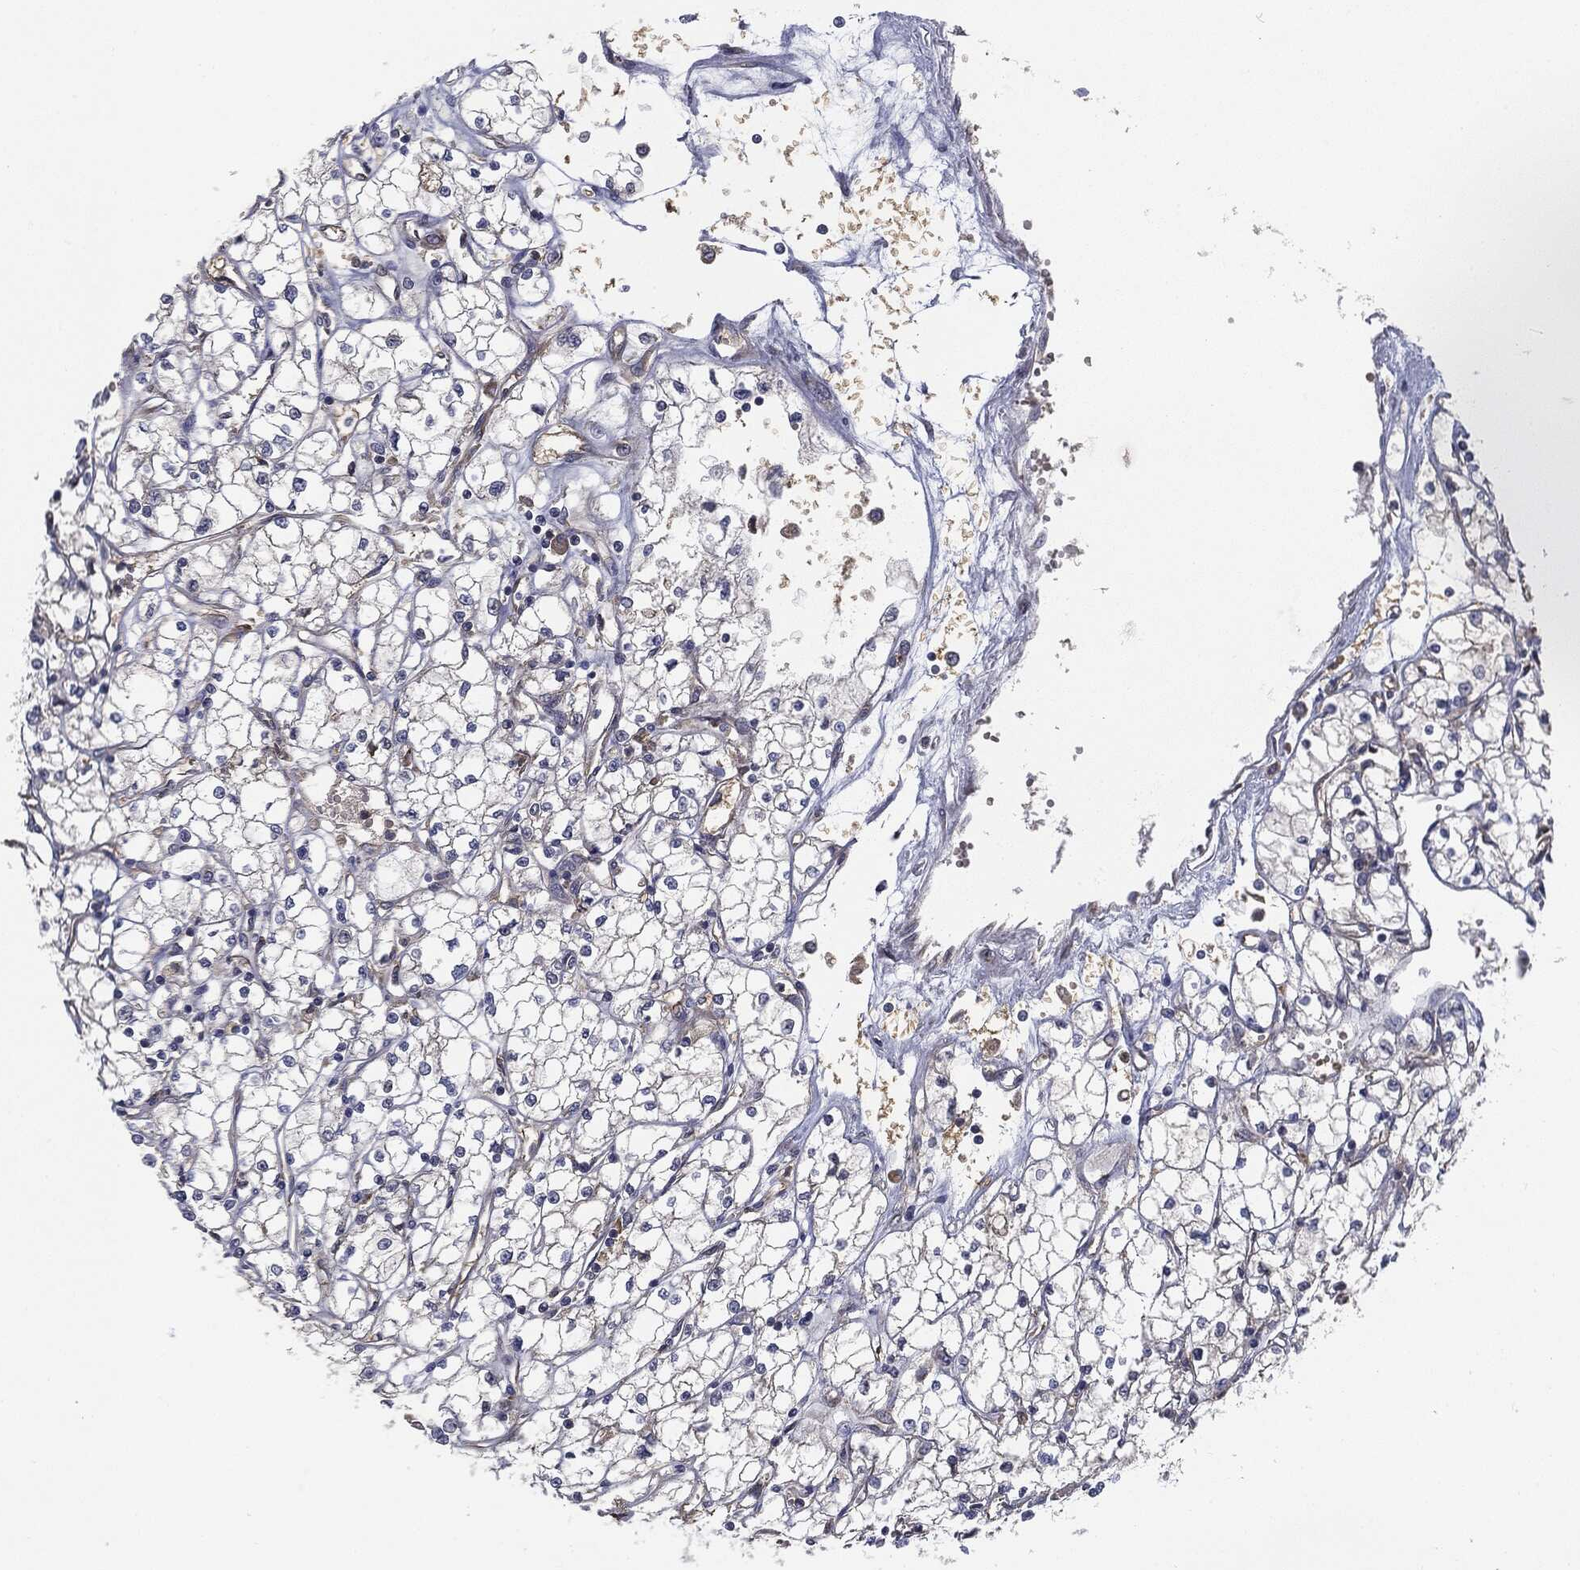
{"staining": {"intensity": "negative", "quantity": "none", "location": "none"}, "tissue": "renal cancer", "cell_type": "Tumor cells", "image_type": "cancer", "snomed": [{"axis": "morphology", "description": "Adenocarcinoma, NOS"}, {"axis": "topography", "description": "Kidney"}], "caption": "Immunohistochemistry micrograph of renal cancer stained for a protein (brown), which displays no positivity in tumor cells.", "gene": "EIF2AK2", "patient": {"sex": "male", "age": 67}}